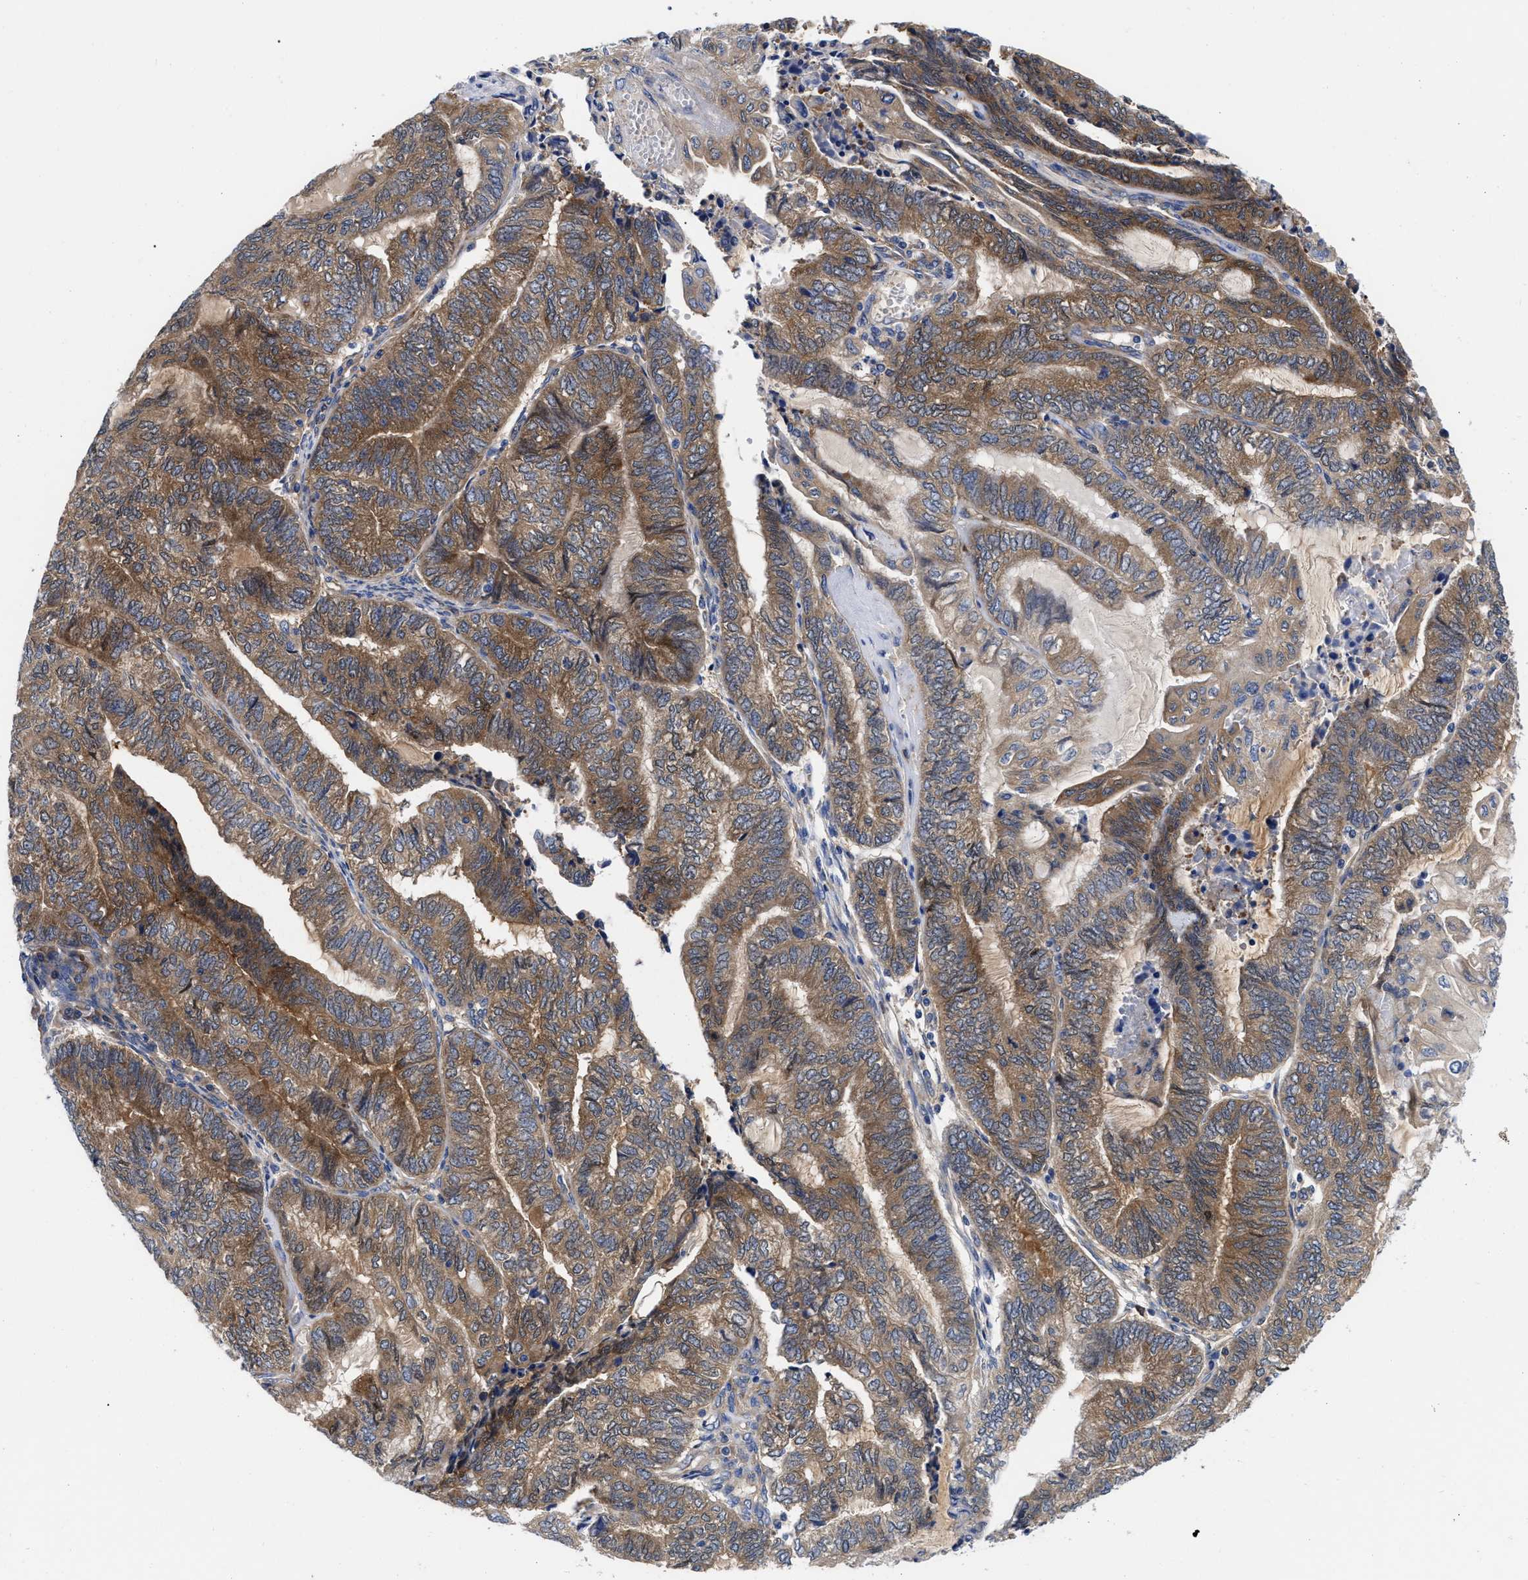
{"staining": {"intensity": "moderate", "quantity": ">75%", "location": "cytoplasmic/membranous"}, "tissue": "endometrial cancer", "cell_type": "Tumor cells", "image_type": "cancer", "snomed": [{"axis": "morphology", "description": "Adenocarcinoma, NOS"}, {"axis": "topography", "description": "Uterus"}, {"axis": "topography", "description": "Endometrium"}], "caption": "Immunohistochemical staining of endometrial cancer (adenocarcinoma) shows medium levels of moderate cytoplasmic/membranous positivity in approximately >75% of tumor cells. The staining was performed using DAB (3,3'-diaminobenzidine) to visualize the protein expression in brown, while the nuclei were stained in blue with hematoxylin (Magnification: 20x).", "gene": "RBKS", "patient": {"sex": "female", "age": 70}}